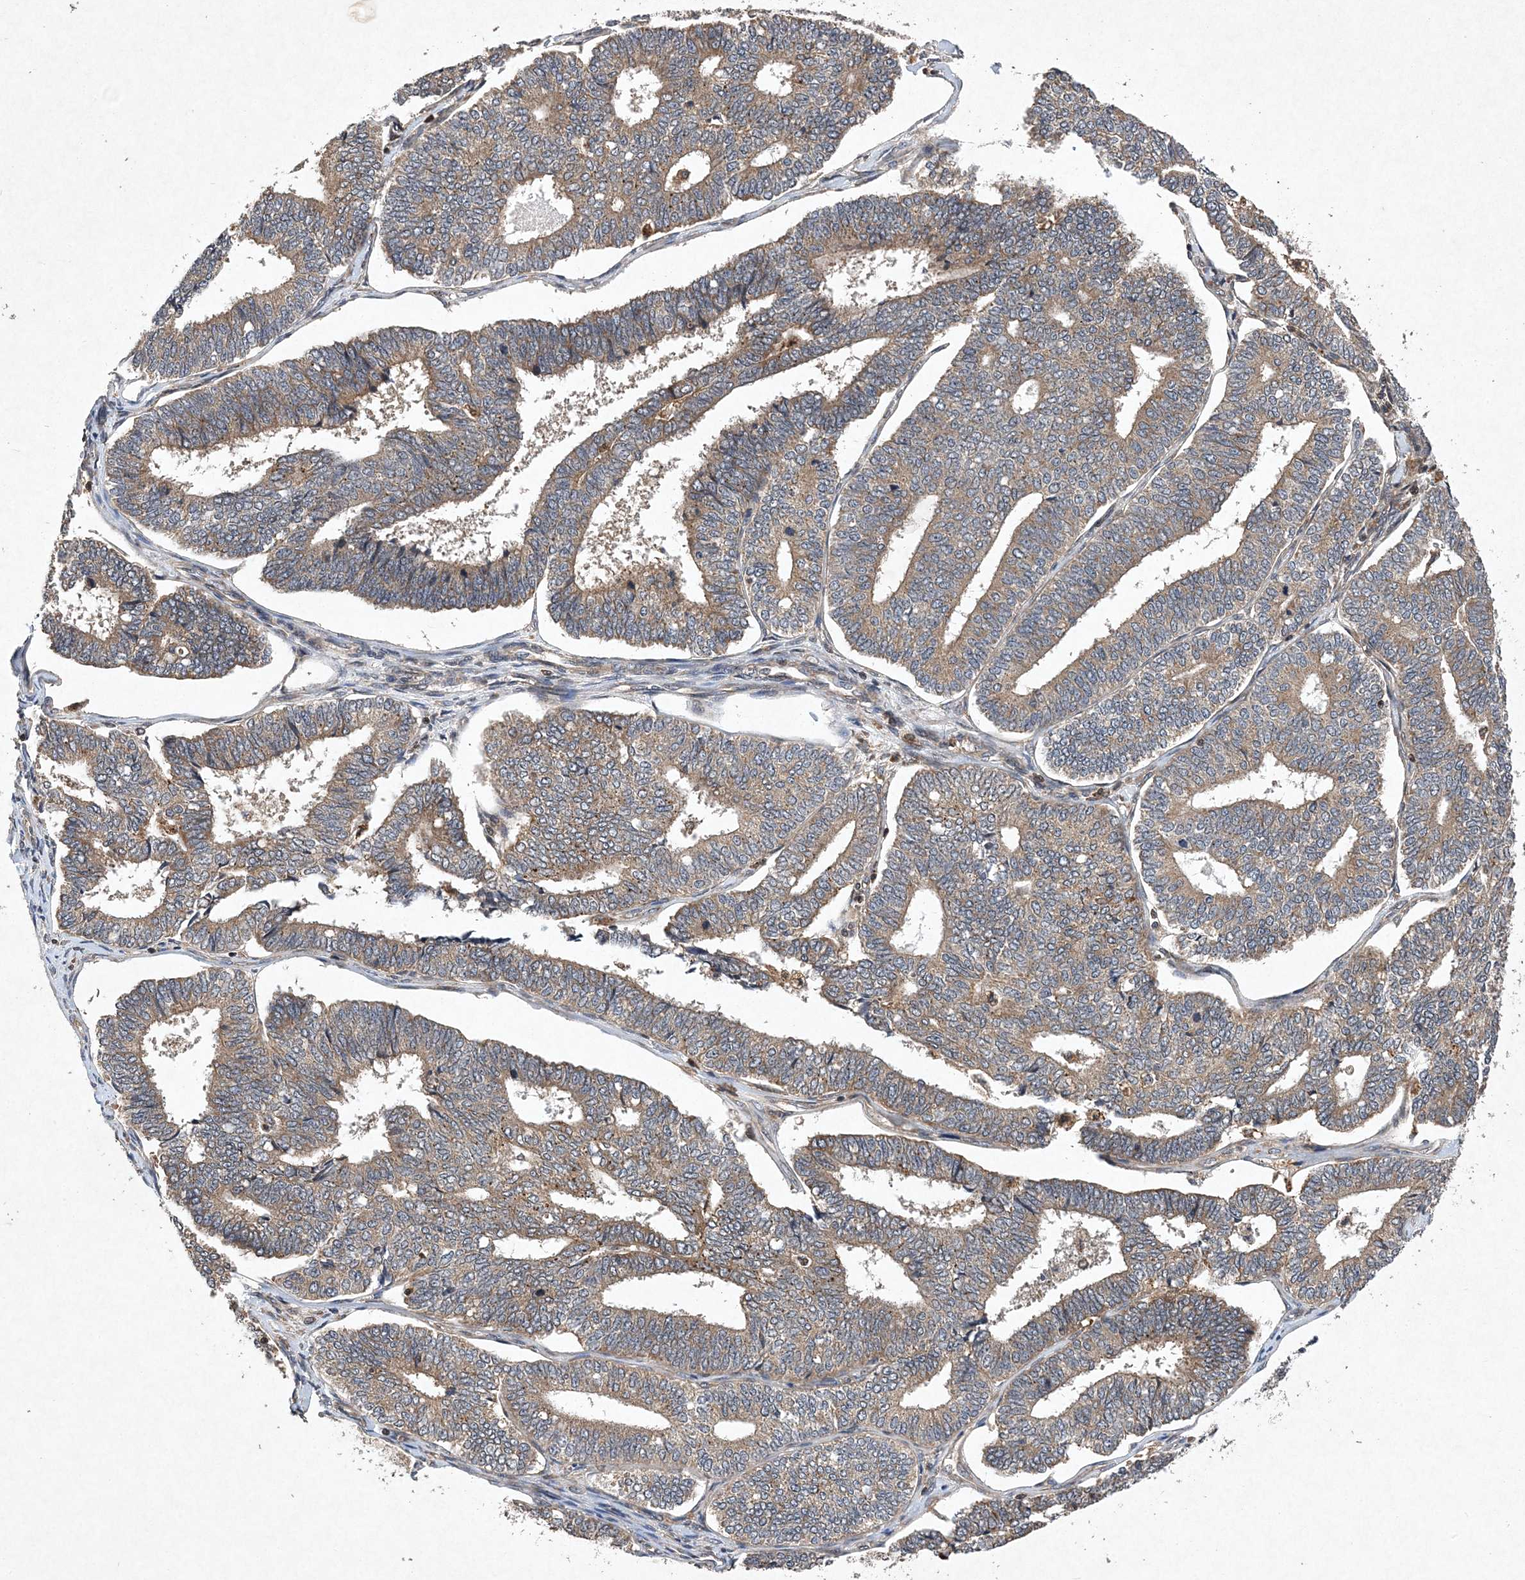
{"staining": {"intensity": "moderate", "quantity": ">75%", "location": "cytoplasmic/membranous"}, "tissue": "endometrial cancer", "cell_type": "Tumor cells", "image_type": "cancer", "snomed": [{"axis": "morphology", "description": "Adenocarcinoma, NOS"}, {"axis": "topography", "description": "Endometrium"}], "caption": "A histopathology image of human endometrial adenocarcinoma stained for a protein reveals moderate cytoplasmic/membranous brown staining in tumor cells. (DAB (3,3'-diaminobenzidine) IHC with brightfield microscopy, high magnification).", "gene": "PROSER1", "patient": {"sex": "female", "age": 70}}